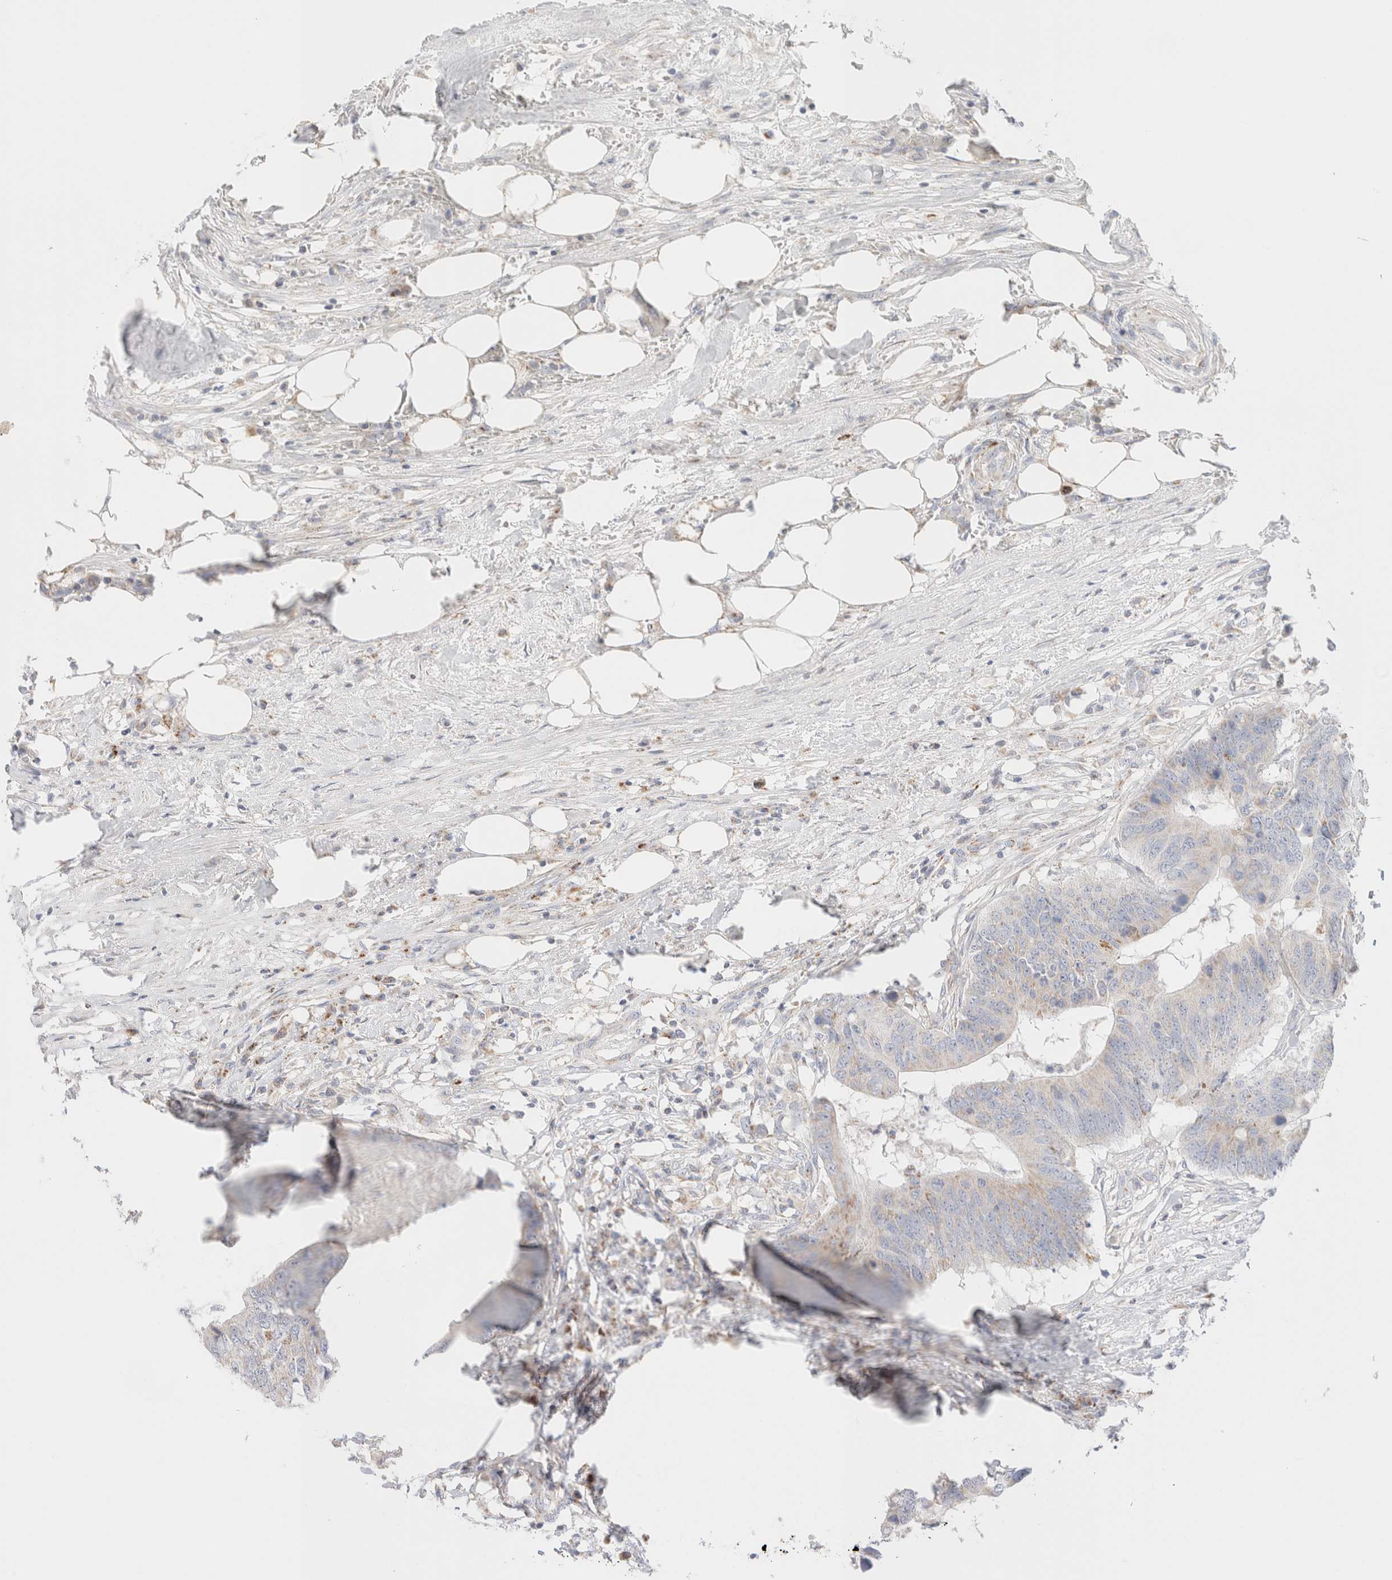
{"staining": {"intensity": "negative", "quantity": "none", "location": "none"}, "tissue": "colorectal cancer", "cell_type": "Tumor cells", "image_type": "cancer", "snomed": [{"axis": "morphology", "description": "Adenocarcinoma, NOS"}, {"axis": "topography", "description": "Colon"}], "caption": "Tumor cells show no significant positivity in adenocarcinoma (colorectal).", "gene": "ATP6V1C1", "patient": {"sex": "male", "age": 56}}